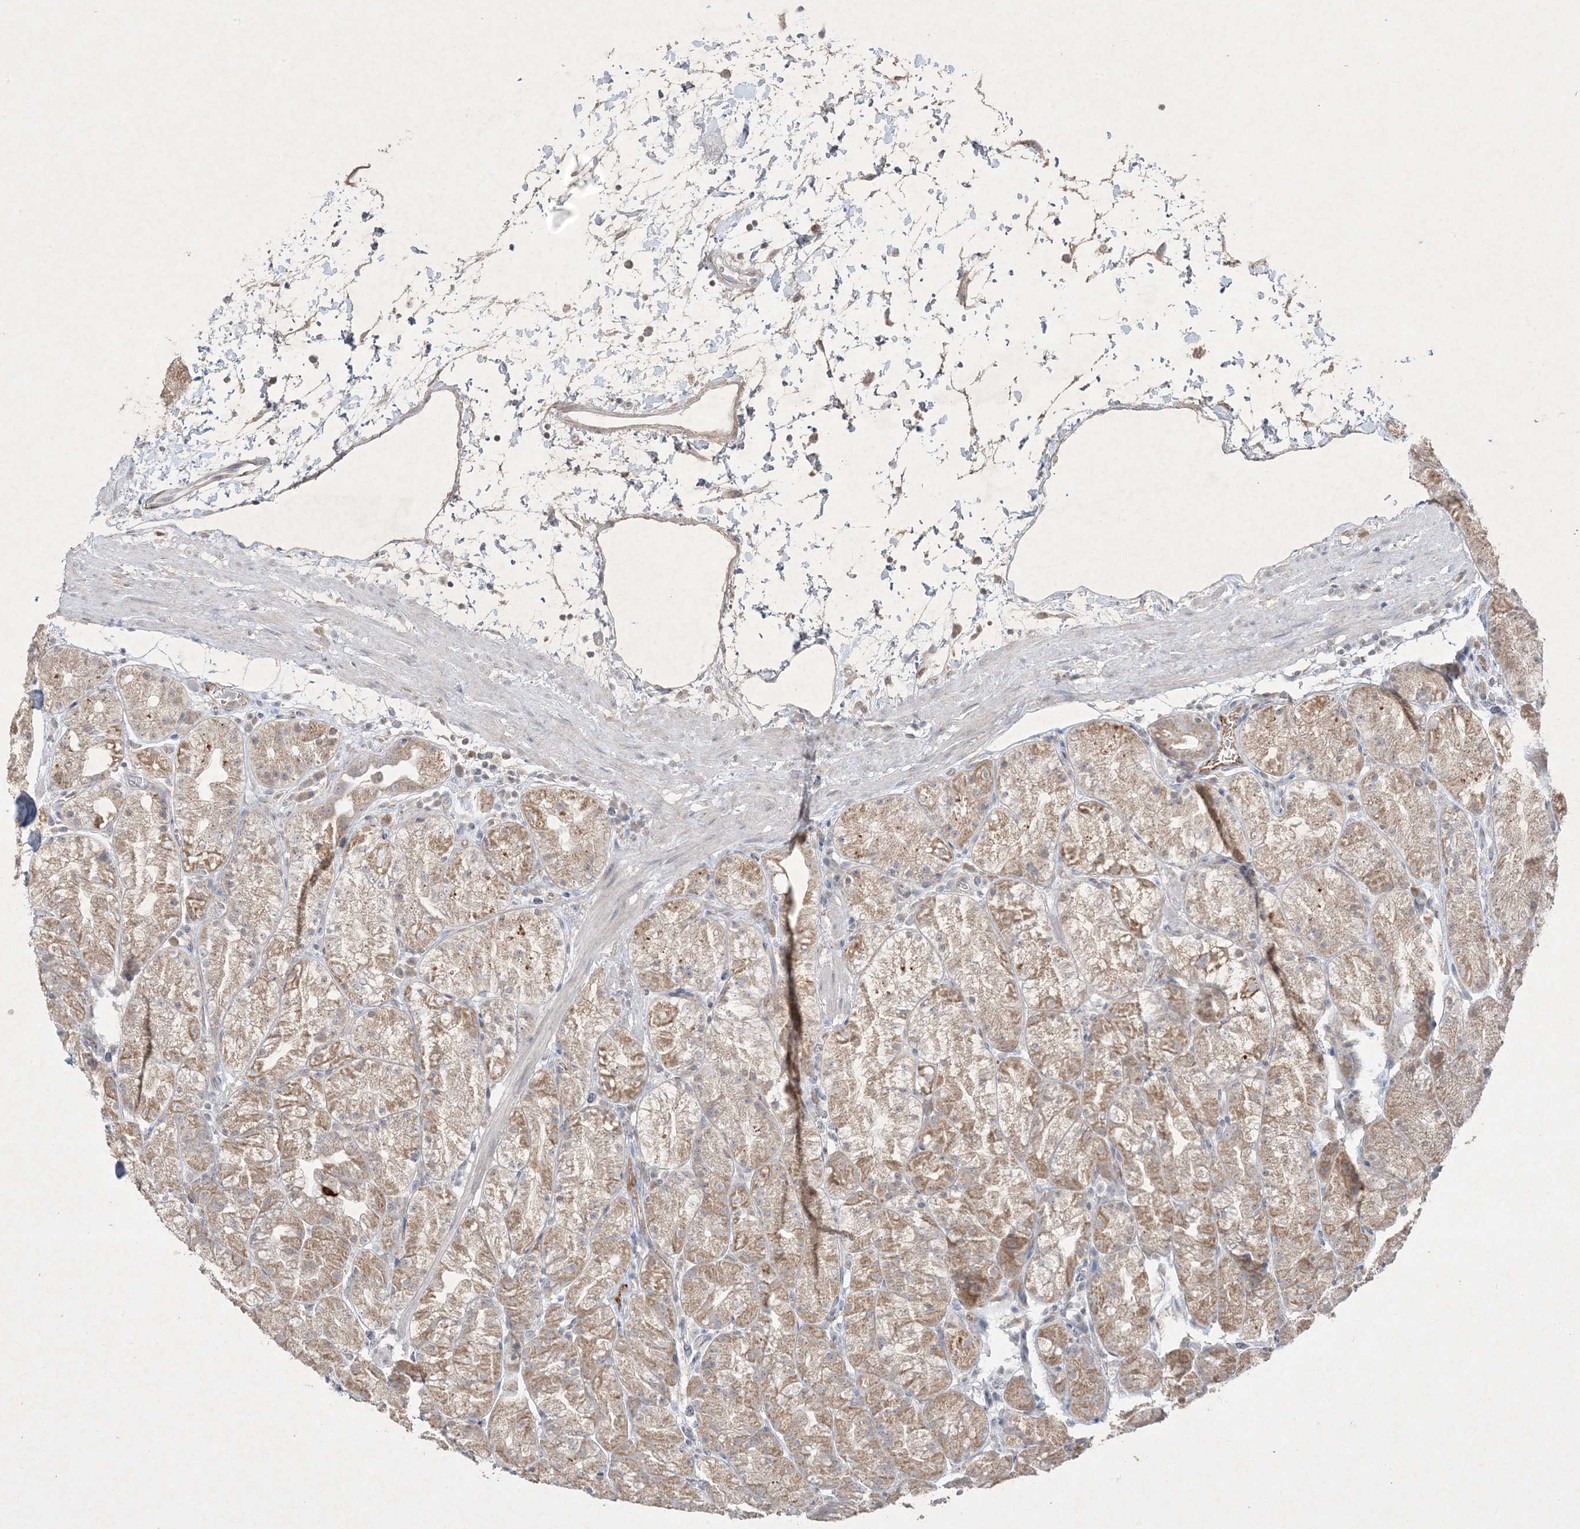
{"staining": {"intensity": "moderate", "quantity": "25%-75%", "location": "cytoplasmic/membranous"}, "tissue": "stomach", "cell_type": "Glandular cells", "image_type": "normal", "snomed": [{"axis": "morphology", "description": "Normal tissue, NOS"}, {"axis": "topography", "description": "Stomach, upper"}], "caption": "A medium amount of moderate cytoplasmic/membranous positivity is identified in approximately 25%-75% of glandular cells in benign stomach.", "gene": "PRSS36", "patient": {"sex": "male", "age": 48}}